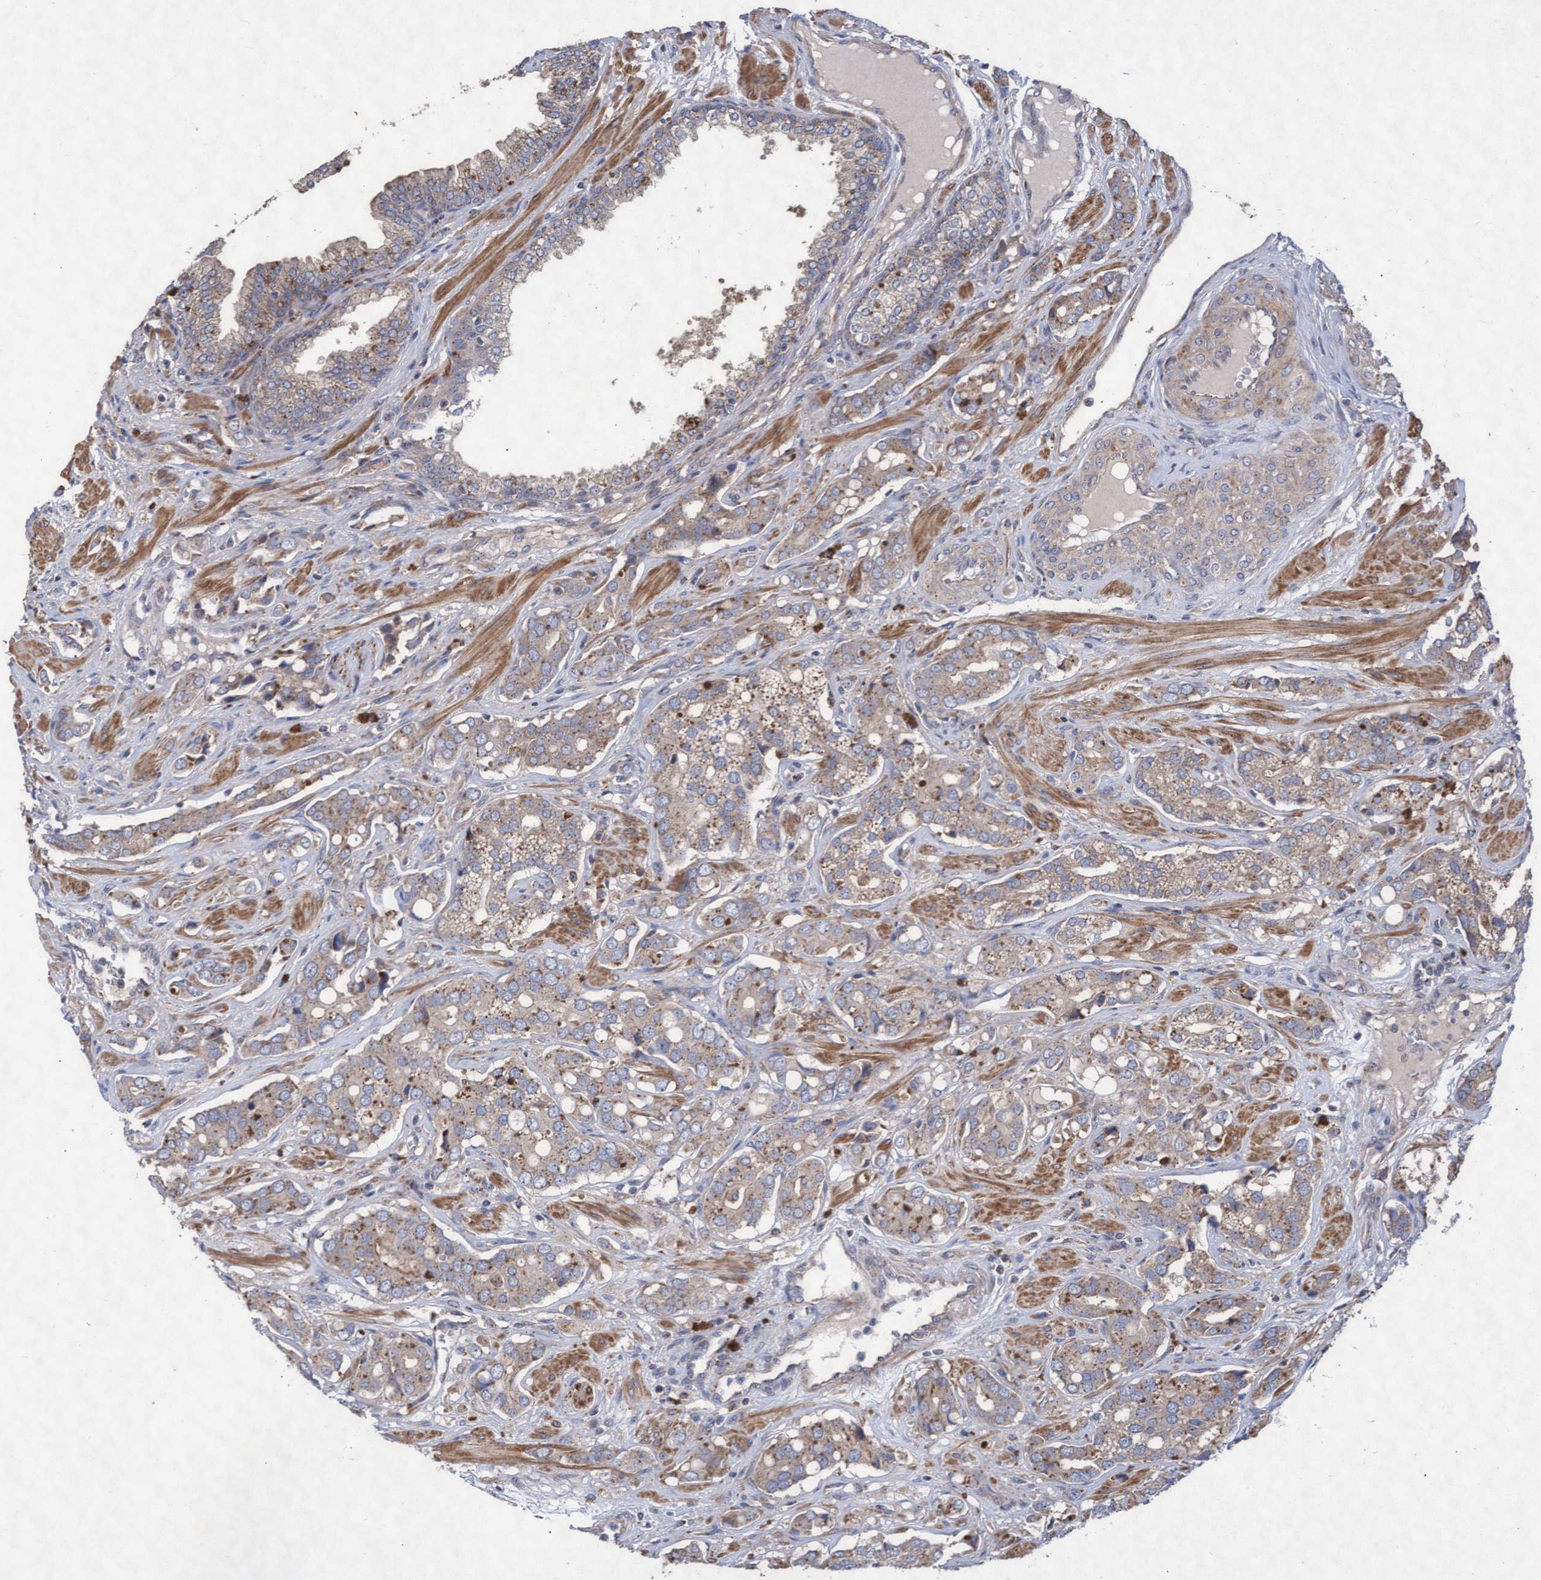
{"staining": {"intensity": "weak", "quantity": ">75%", "location": "cytoplasmic/membranous"}, "tissue": "prostate cancer", "cell_type": "Tumor cells", "image_type": "cancer", "snomed": [{"axis": "morphology", "description": "Adenocarcinoma, High grade"}, {"axis": "topography", "description": "Prostate"}], "caption": "IHC (DAB (3,3'-diaminobenzidine)) staining of human prostate cancer shows weak cytoplasmic/membranous protein positivity in approximately >75% of tumor cells.", "gene": "ABCF2", "patient": {"sex": "male", "age": 52}}